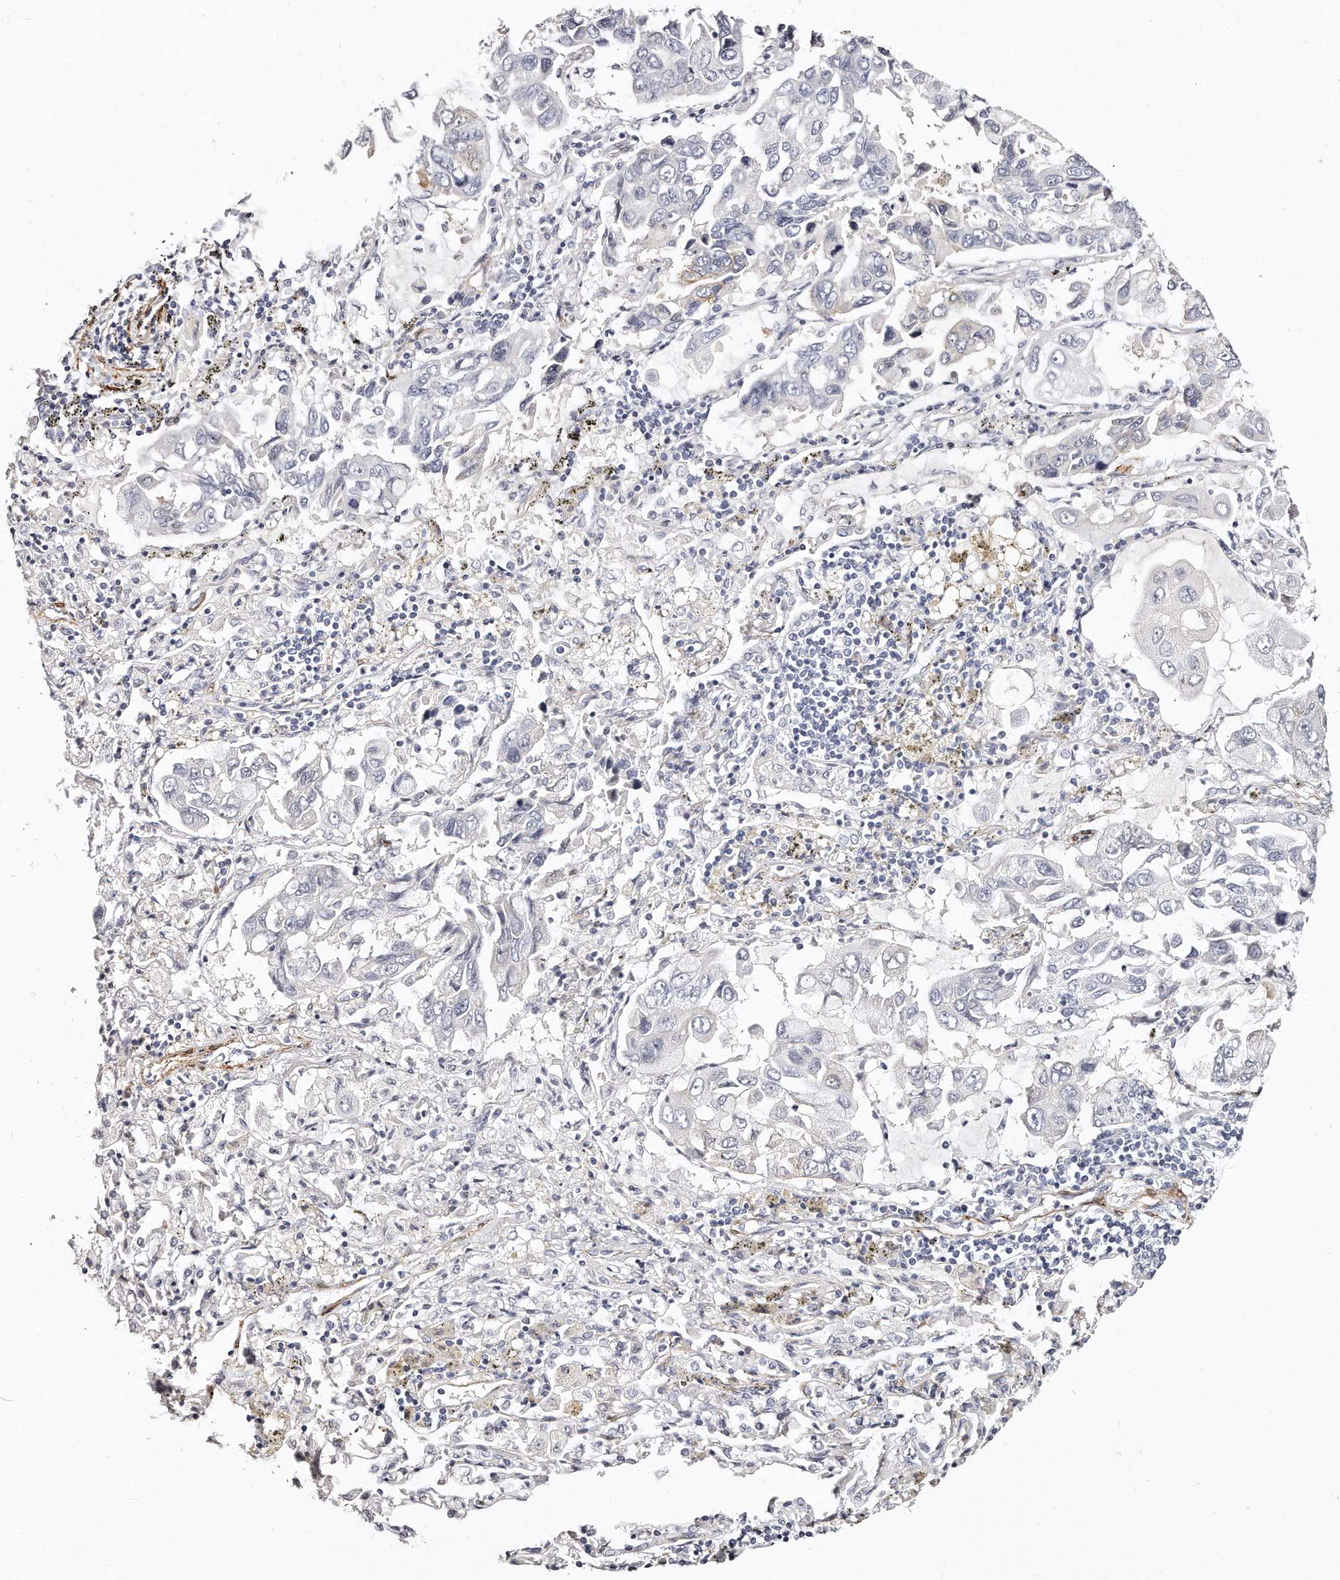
{"staining": {"intensity": "negative", "quantity": "none", "location": "none"}, "tissue": "lung cancer", "cell_type": "Tumor cells", "image_type": "cancer", "snomed": [{"axis": "morphology", "description": "Adenocarcinoma, NOS"}, {"axis": "topography", "description": "Lung"}], "caption": "Immunohistochemistry (IHC) micrograph of neoplastic tissue: human lung cancer (adenocarcinoma) stained with DAB displays no significant protein staining in tumor cells. (Stains: DAB immunohistochemistry (IHC) with hematoxylin counter stain, Microscopy: brightfield microscopy at high magnification).", "gene": "LMOD1", "patient": {"sex": "male", "age": 64}}